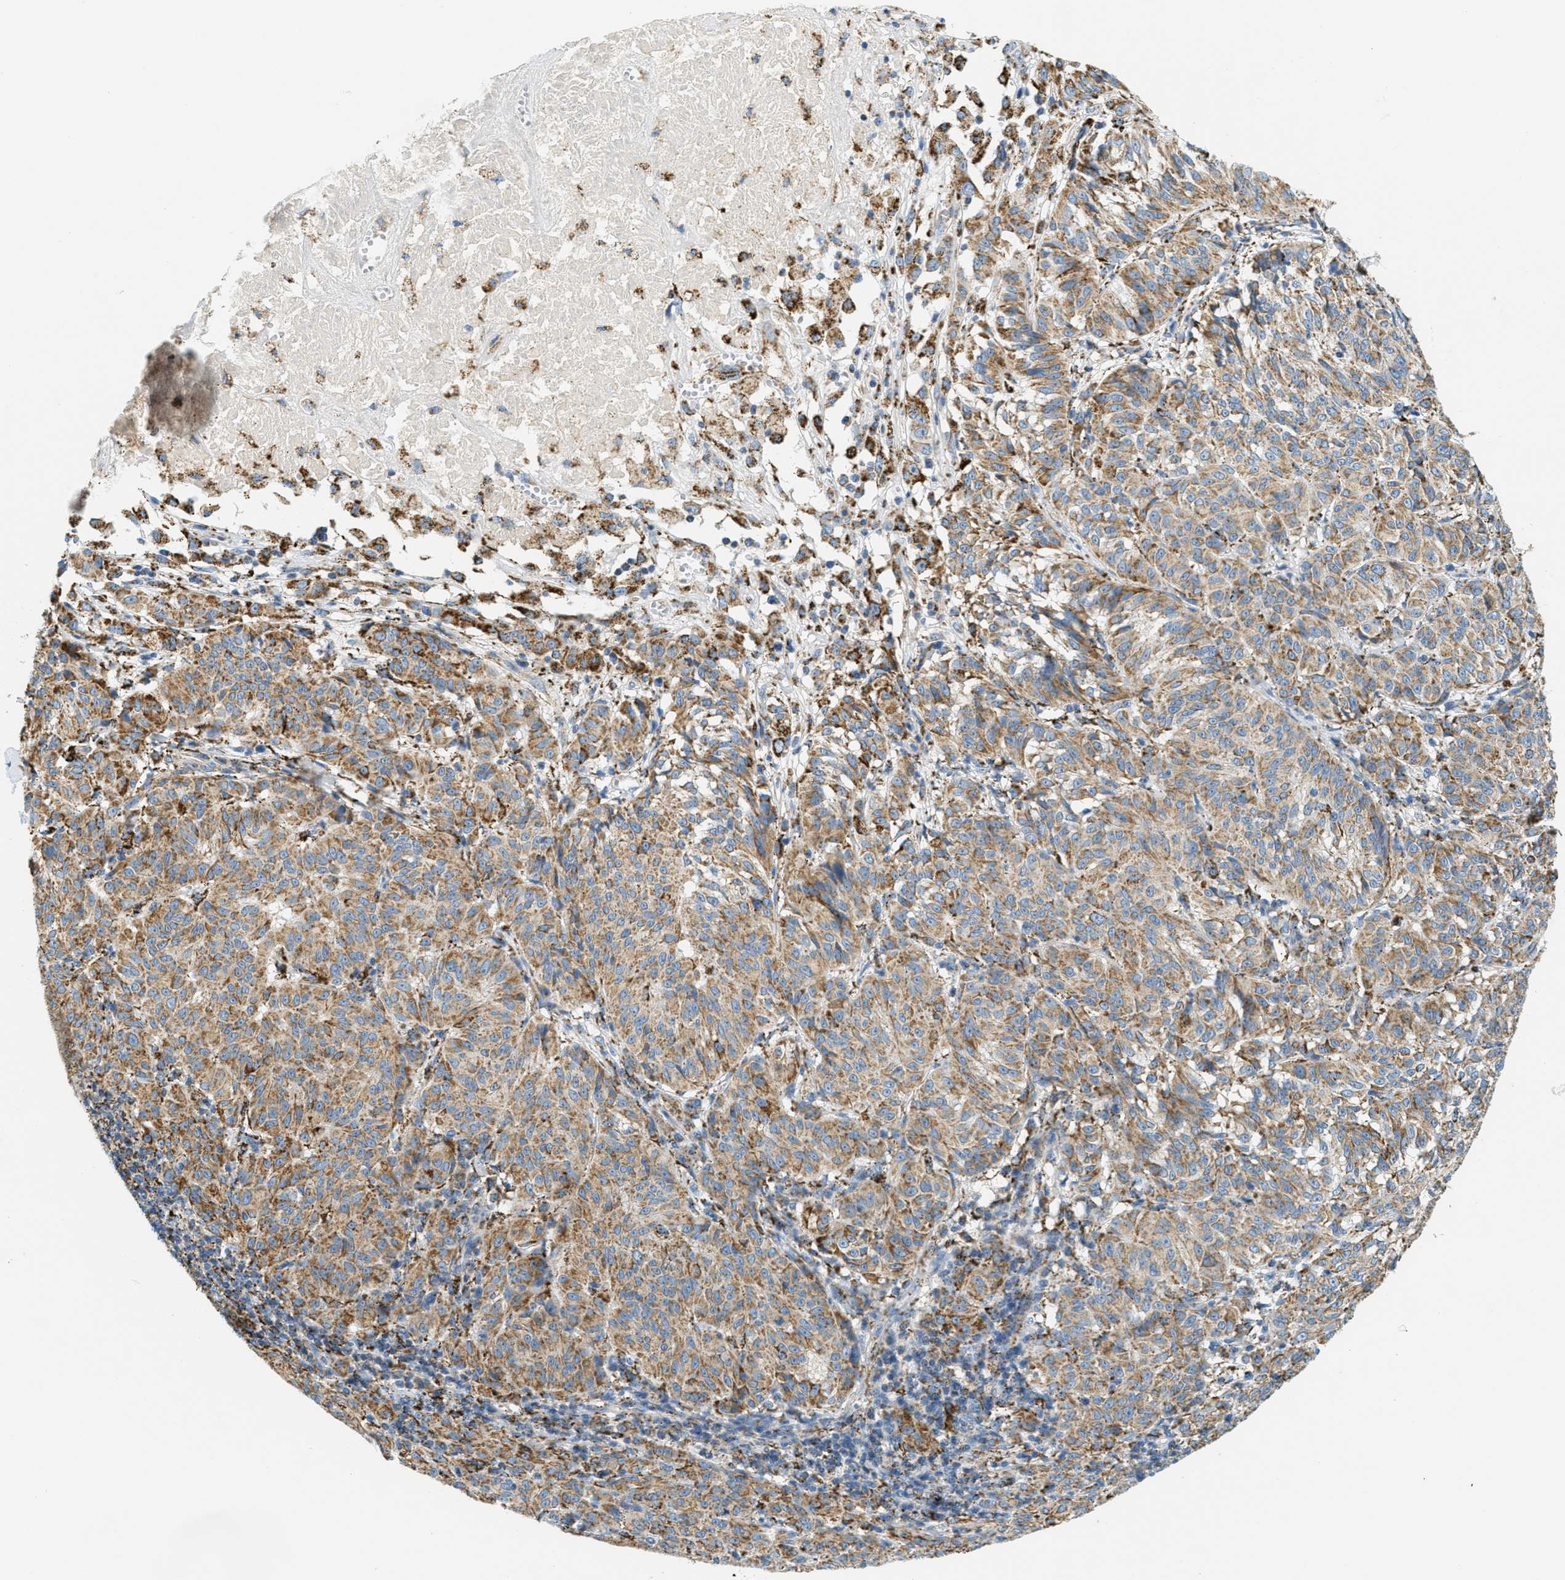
{"staining": {"intensity": "moderate", "quantity": ">75%", "location": "cytoplasmic/membranous"}, "tissue": "melanoma", "cell_type": "Tumor cells", "image_type": "cancer", "snomed": [{"axis": "morphology", "description": "Malignant melanoma, NOS"}, {"axis": "topography", "description": "Skin"}], "caption": "A high-resolution photomicrograph shows IHC staining of malignant melanoma, which displays moderate cytoplasmic/membranous staining in about >75% of tumor cells.", "gene": "HLCS", "patient": {"sex": "female", "age": 72}}